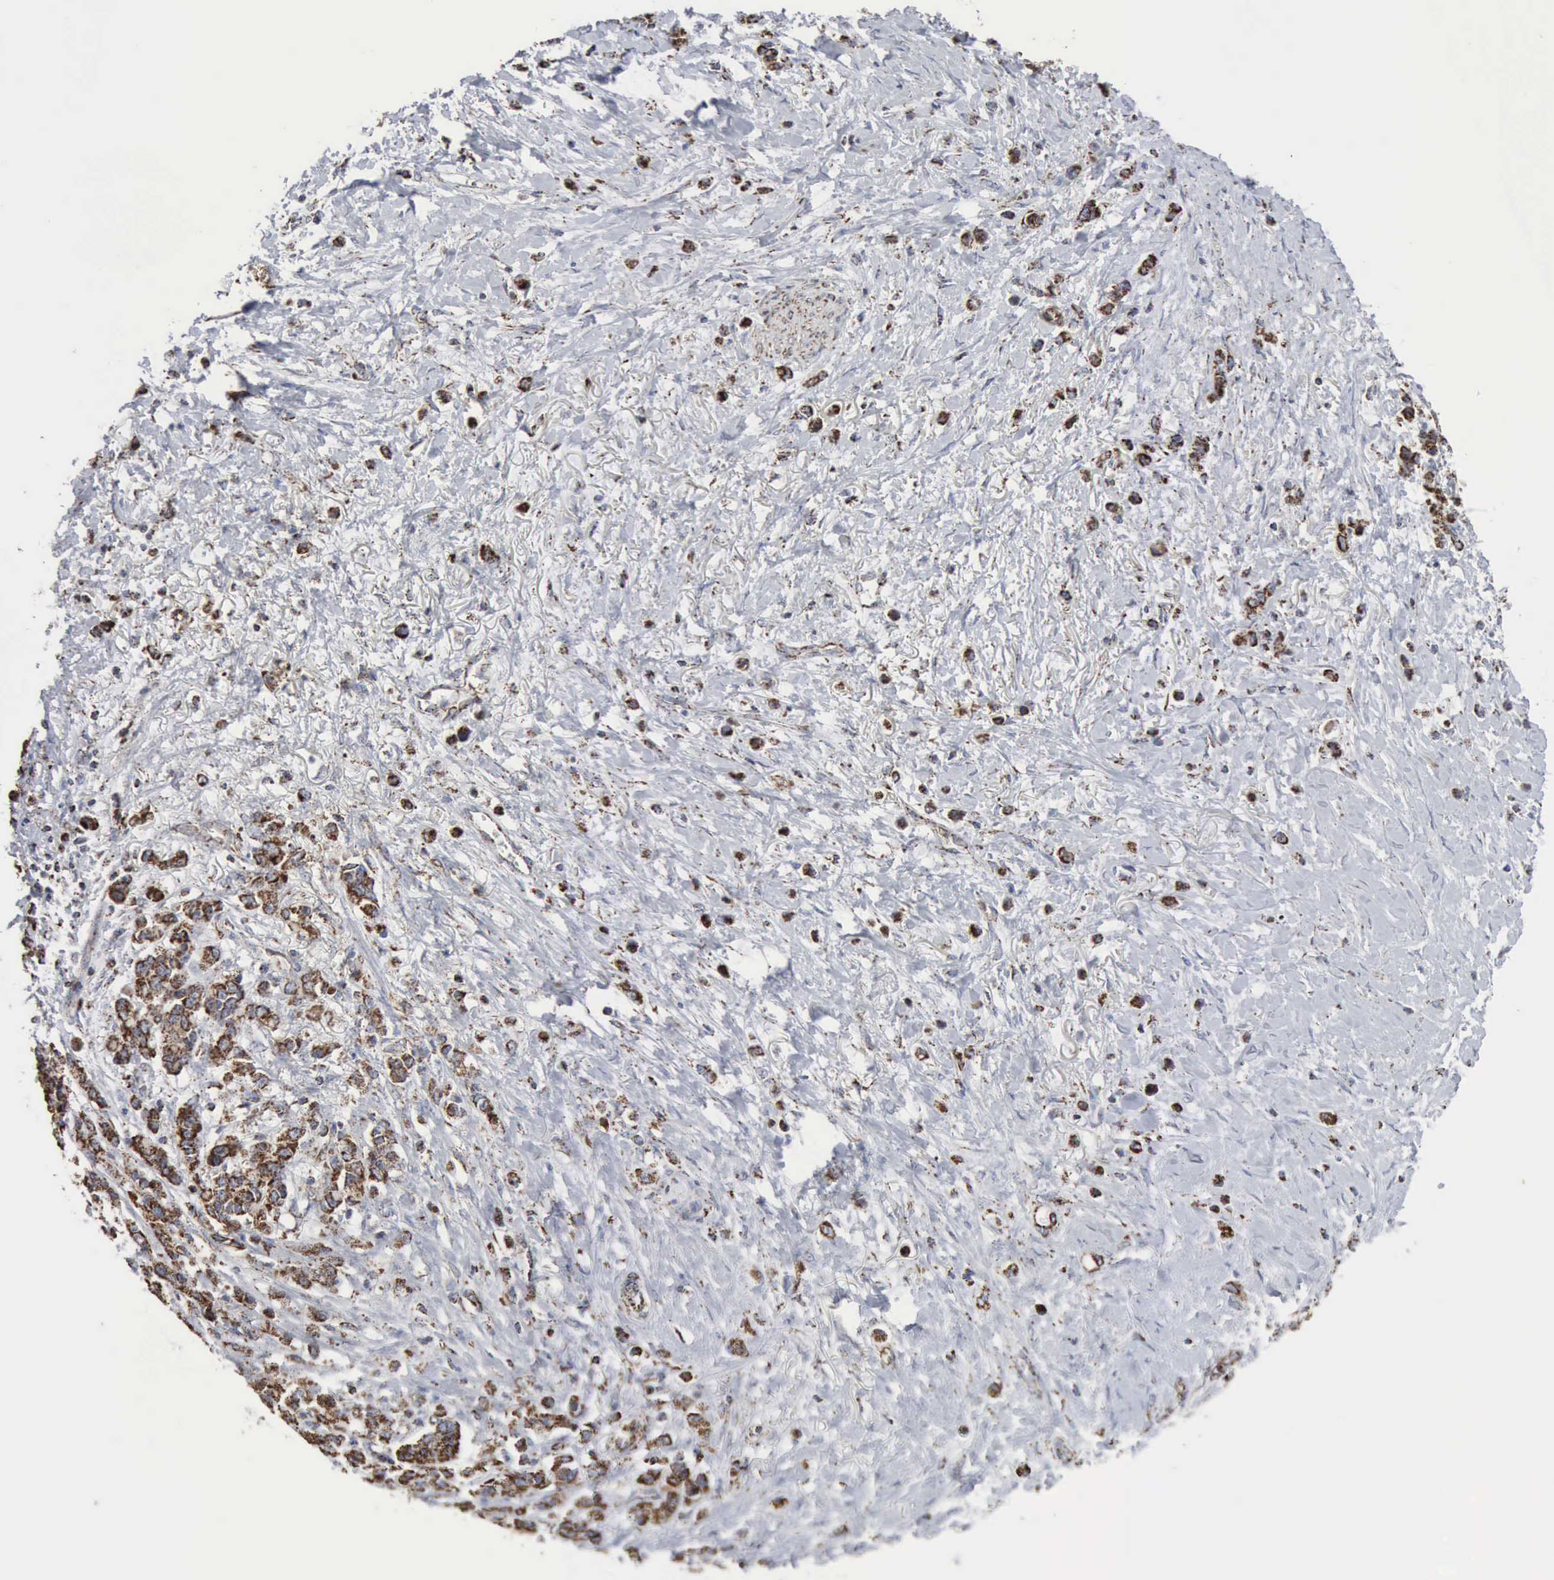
{"staining": {"intensity": "strong", "quantity": ">75%", "location": "cytoplasmic/membranous"}, "tissue": "stomach cancer", "cell_type": "Tumor cells", "image_type": "cancer", "snomed": [{"axis": "morphology", "description": "Adenocarcinoma, NOS"}, {"axis": "topography", "description": "Stomach"}], "caption": "This image exhibits immunohistochemistry (IHC) staining of adenocarcinoma (stomach), with high strong cytoplasmic/membranous expression in about >75% of tumor cells.", "gene": "ACO2", "patient": {"sex": "male", "age": 78}}